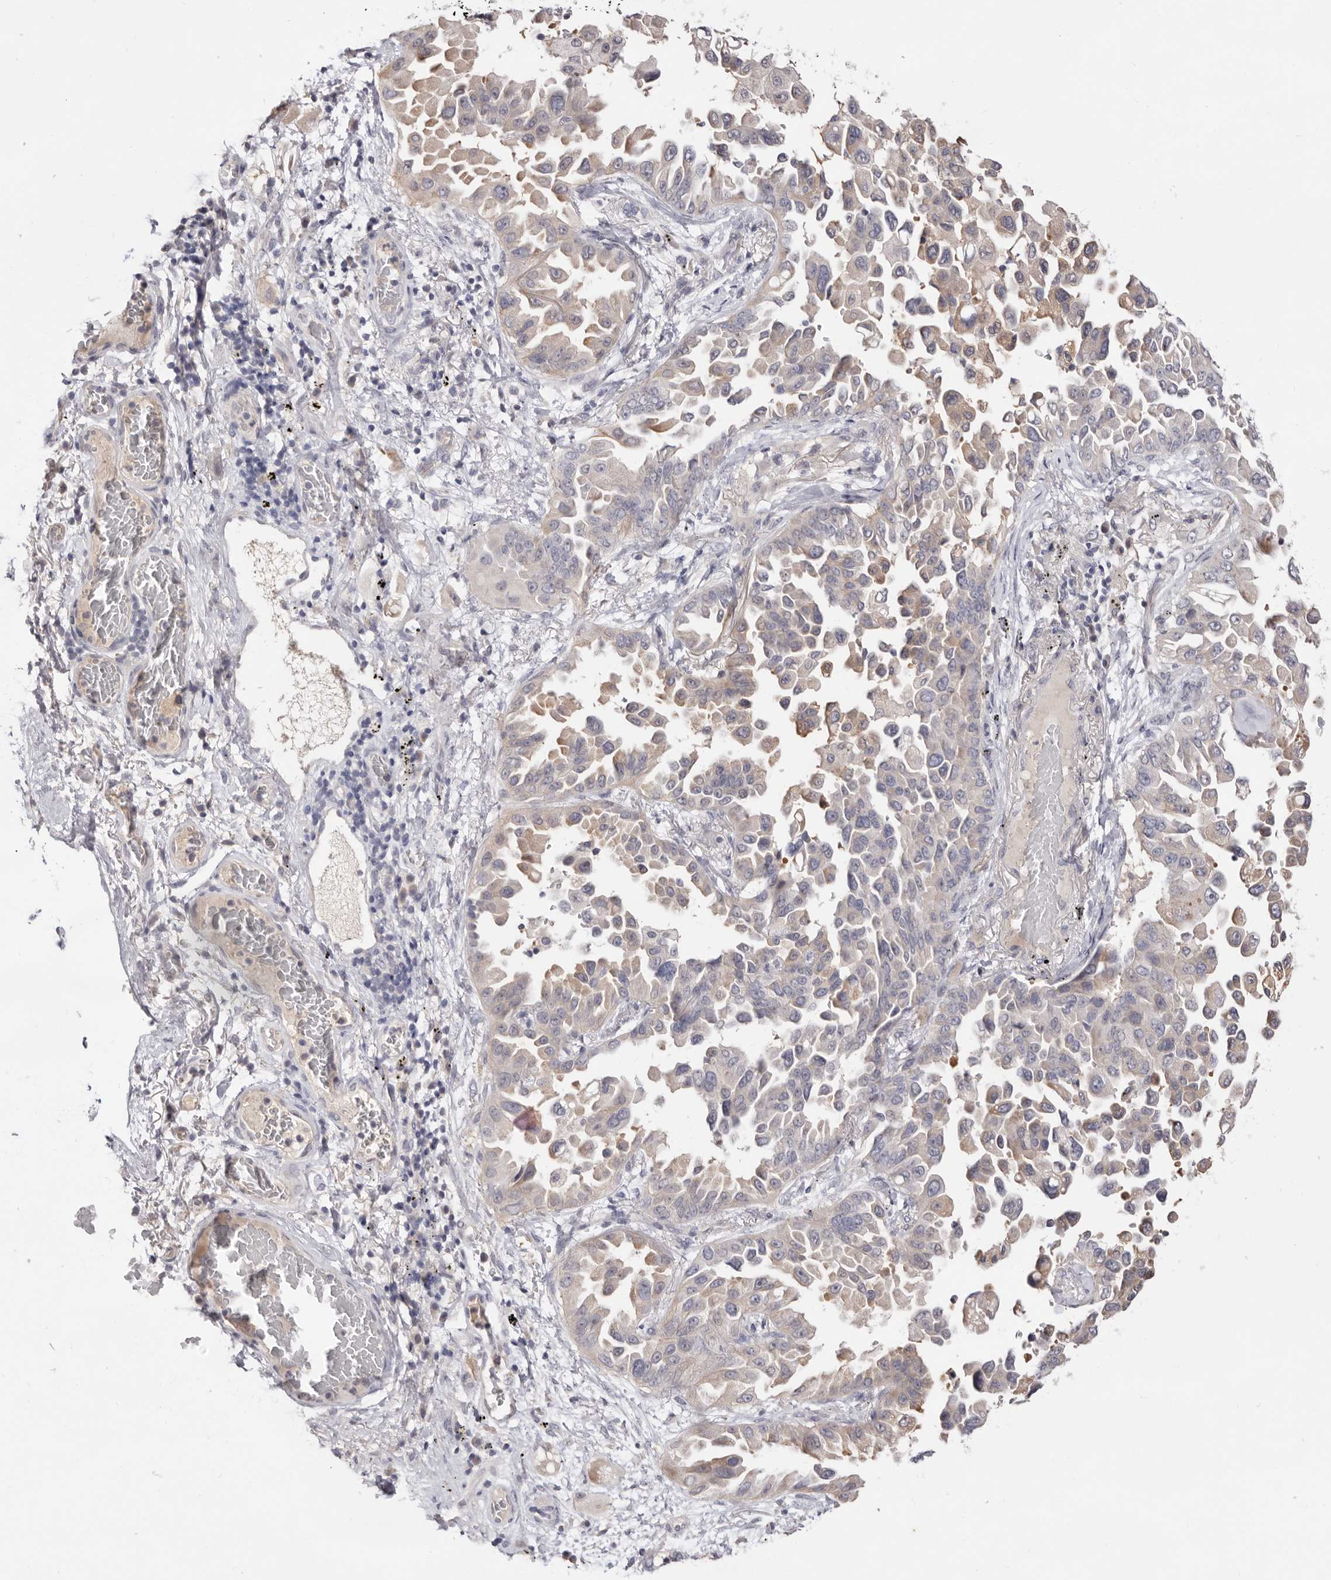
{"staining": {"intensity": "weak", "quantity": "<25%", "location": "cytoplasmic/membranous"}, "tissue": "lung cancer", "cell_type": "Tumor cells", "image_type": "cancer", "snomed": [{"axis": "morphology", "description": "Adenocarcinoma, NOS"}, {"axis": "topography", "description": "Lung"}], "caption": "Tumor cells show no significant protein expression in lung adenocarcinoma. Brightfield microscopy of immunohistochemistry stained with DAB (brown) and hematoxylin (blue), captured at high magnification.", "gene": "DOP1A", "patient": {"sex": "female", "age": 67}}